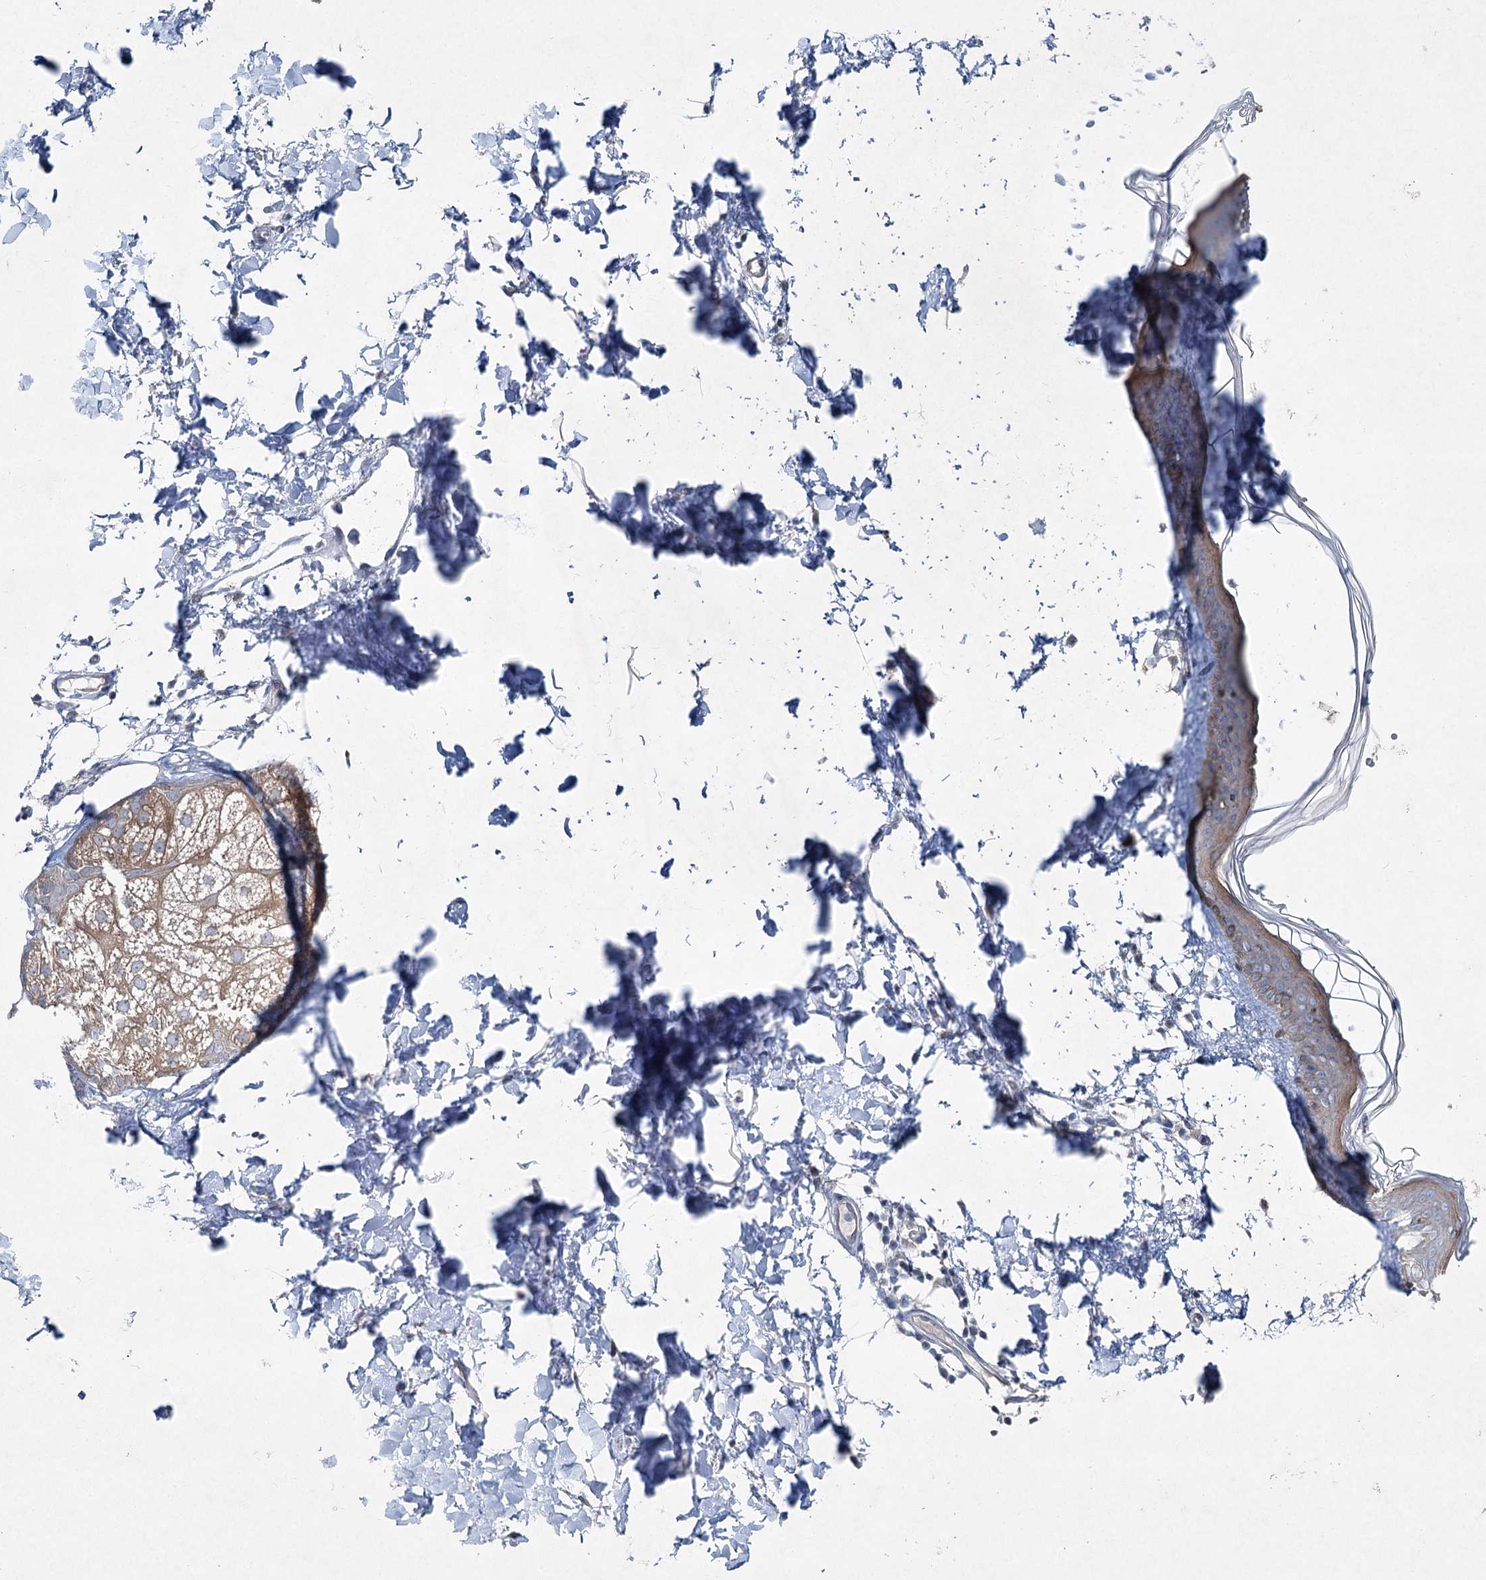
{"staining": {"intensity": "negative", "quantity": "none", "location": "none"}, "tissue": "skin", "cell_type": "Fibroblasts", "image_type": "normal", "snomed": [{"axis": "morphology", "description": "Normal tissue, NOS"}, {"axis": "topography", "description": "Skin"}], "caption": "The histopathology image shows no staining of fibroblasts in unremarkable skin. Nuclei are stained in blue.", "gene": "ENSG00000285330", "patient": {"sex": "female", "age": 58}}